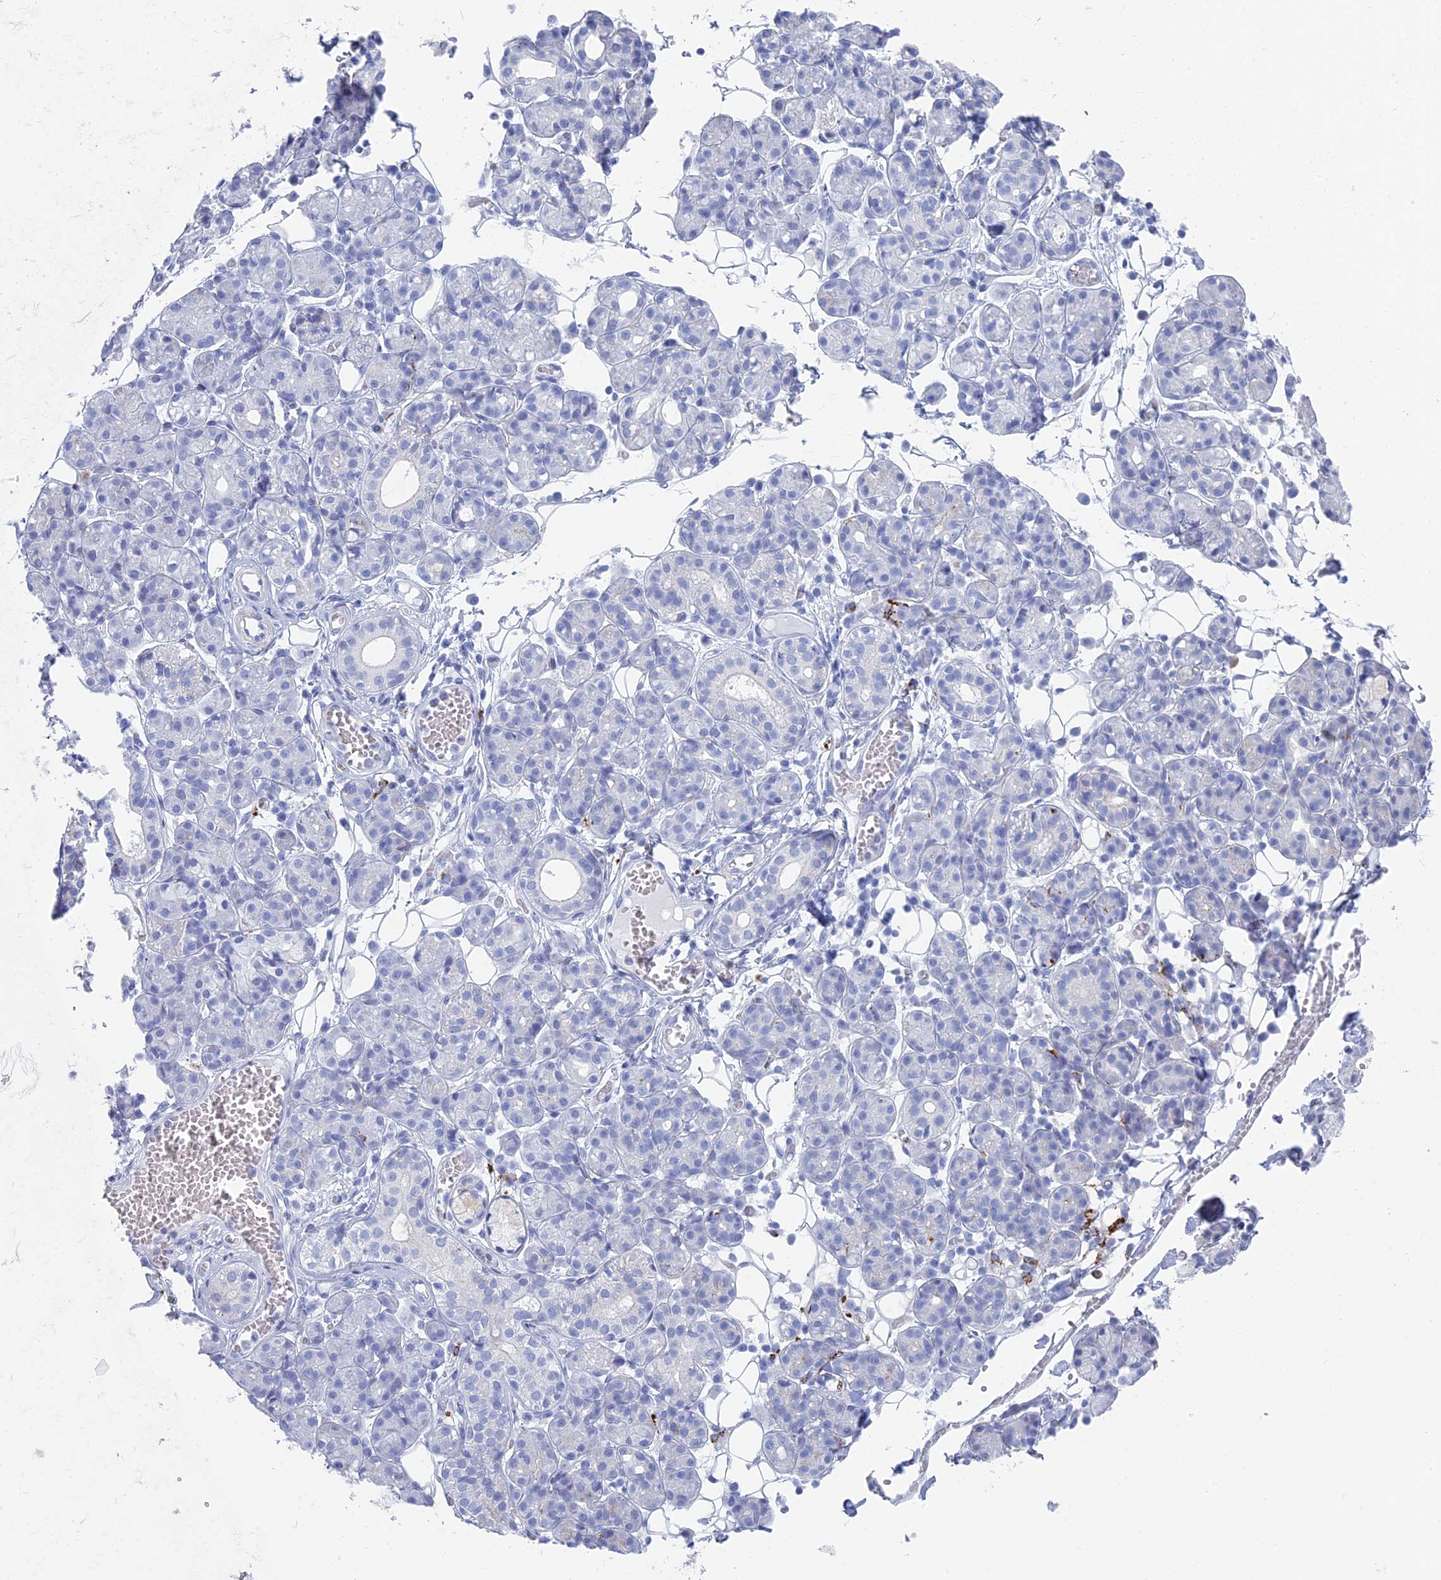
{"staining": {"intensity": "negative", "quantity": "none", "location": "none"}, "tissue": "salivary gland", "cell_type": "Glandular cells", "image_type": "normal", "snomed": [{"axis": "morphology", "description": "Normal tissue, NOS"}, {"axis": "topography", "description": "Salivary gland"}], "caption": "Immunohistochemistry (IHC) micrograph of normal salivary gland stained for a protein (brown), which displays no staining in glandular cells. (IHC, brightfield microscopy, high magnification).", "gene": "ALMS1", "patient": {"sex": "male", "age": 63}}